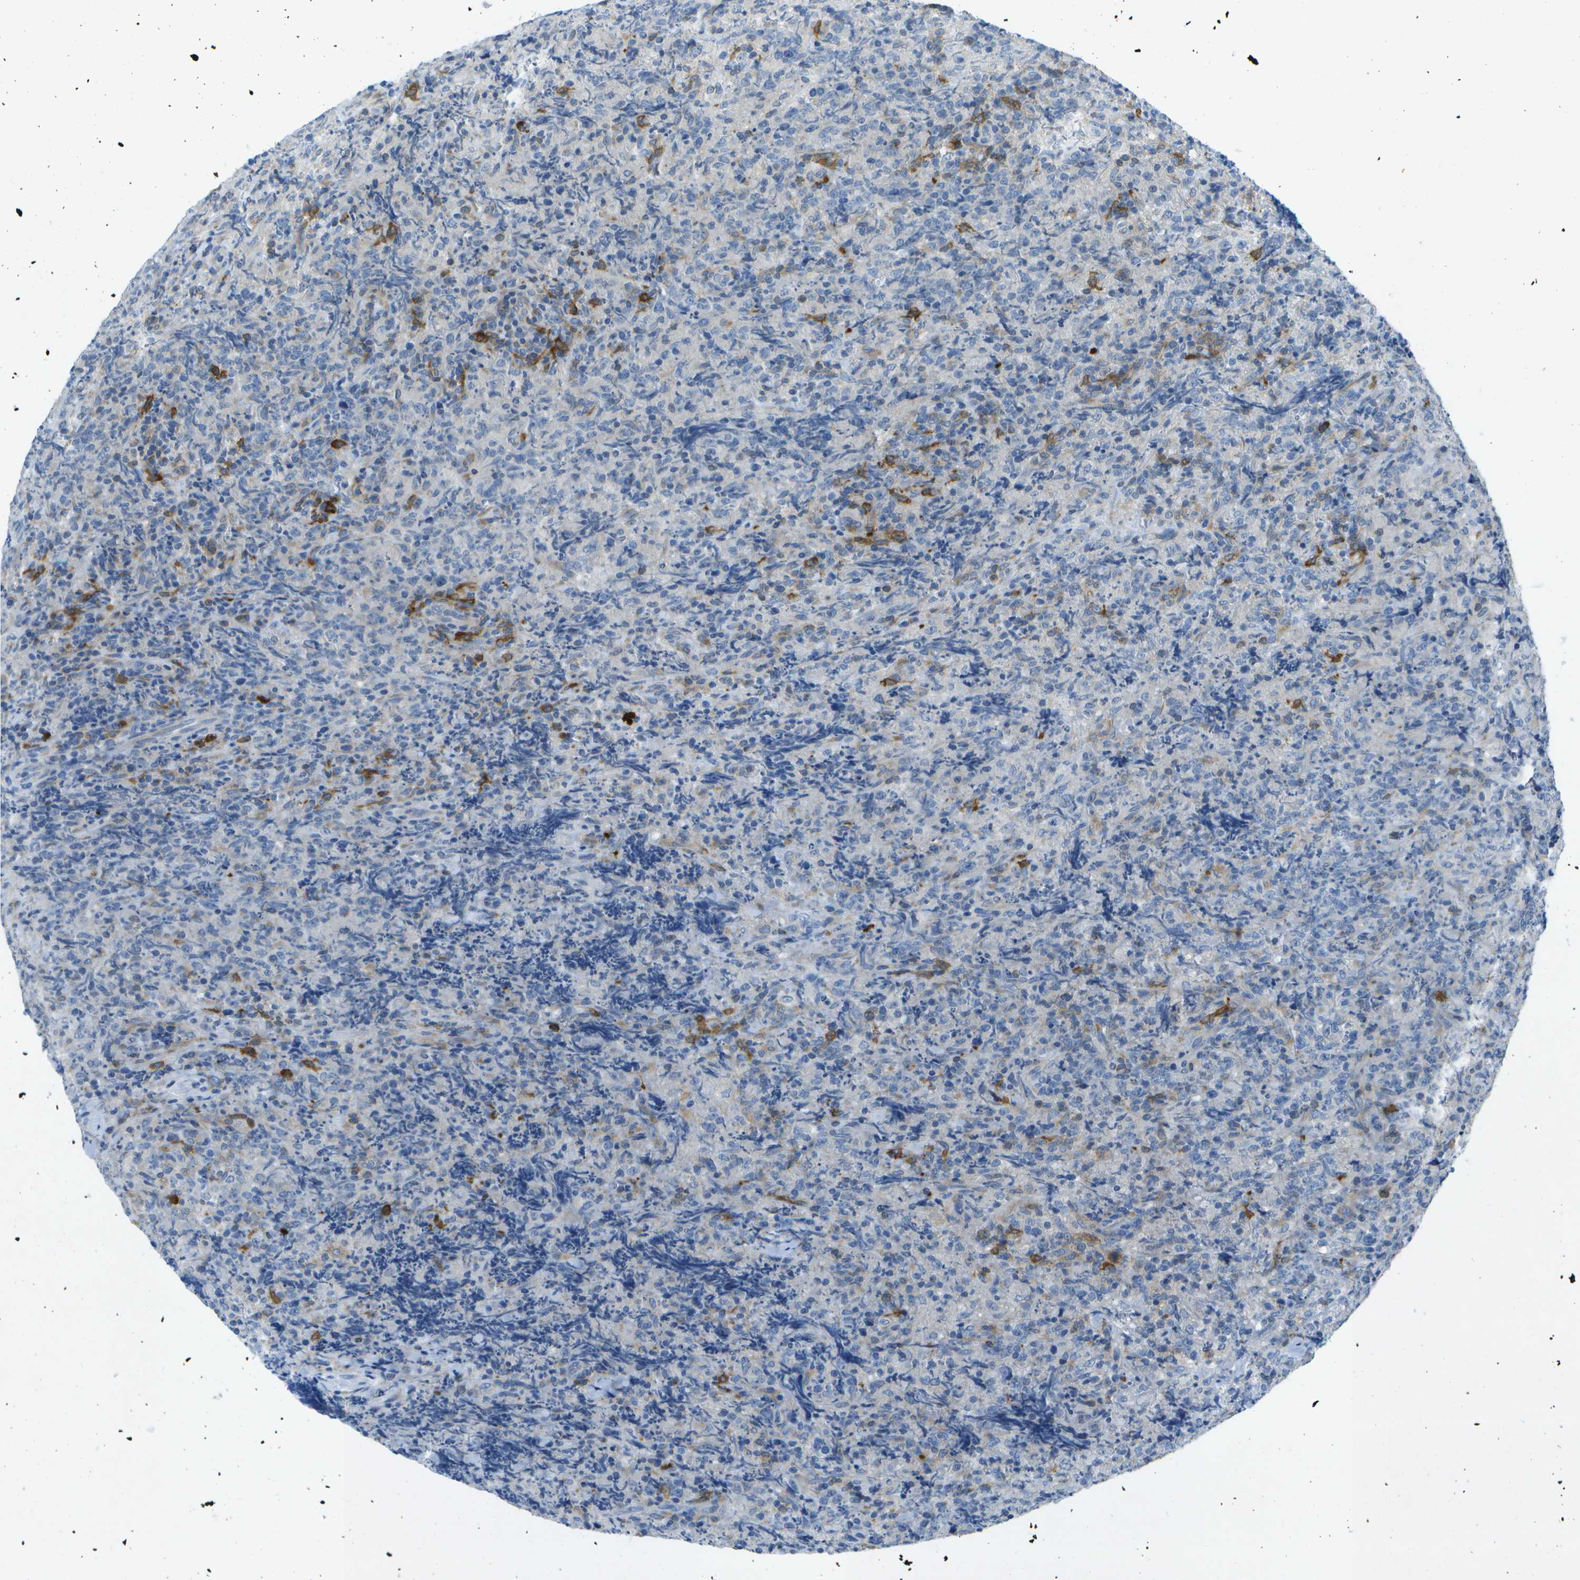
{"staining": {"intensity": "negative", "quantity": "none", "location": "none"}, "tissue": "lymphoma", "cell_type": "Tumor cells", "image_type": "cancer", "snomed": [{"axis": "morphology", "description": "Malignant lymphoma, non-Hodgkin's type, High grade"}, {"axis": "topography", "description": "Tonsil"}], "caption": "High power microscopy image of an immunohistochemistry (IHC) image of lymphoma, revealing no significant staining in tumor cells.", "gene": "WNK2", "patient": {"sex": "female", "age": 36}}